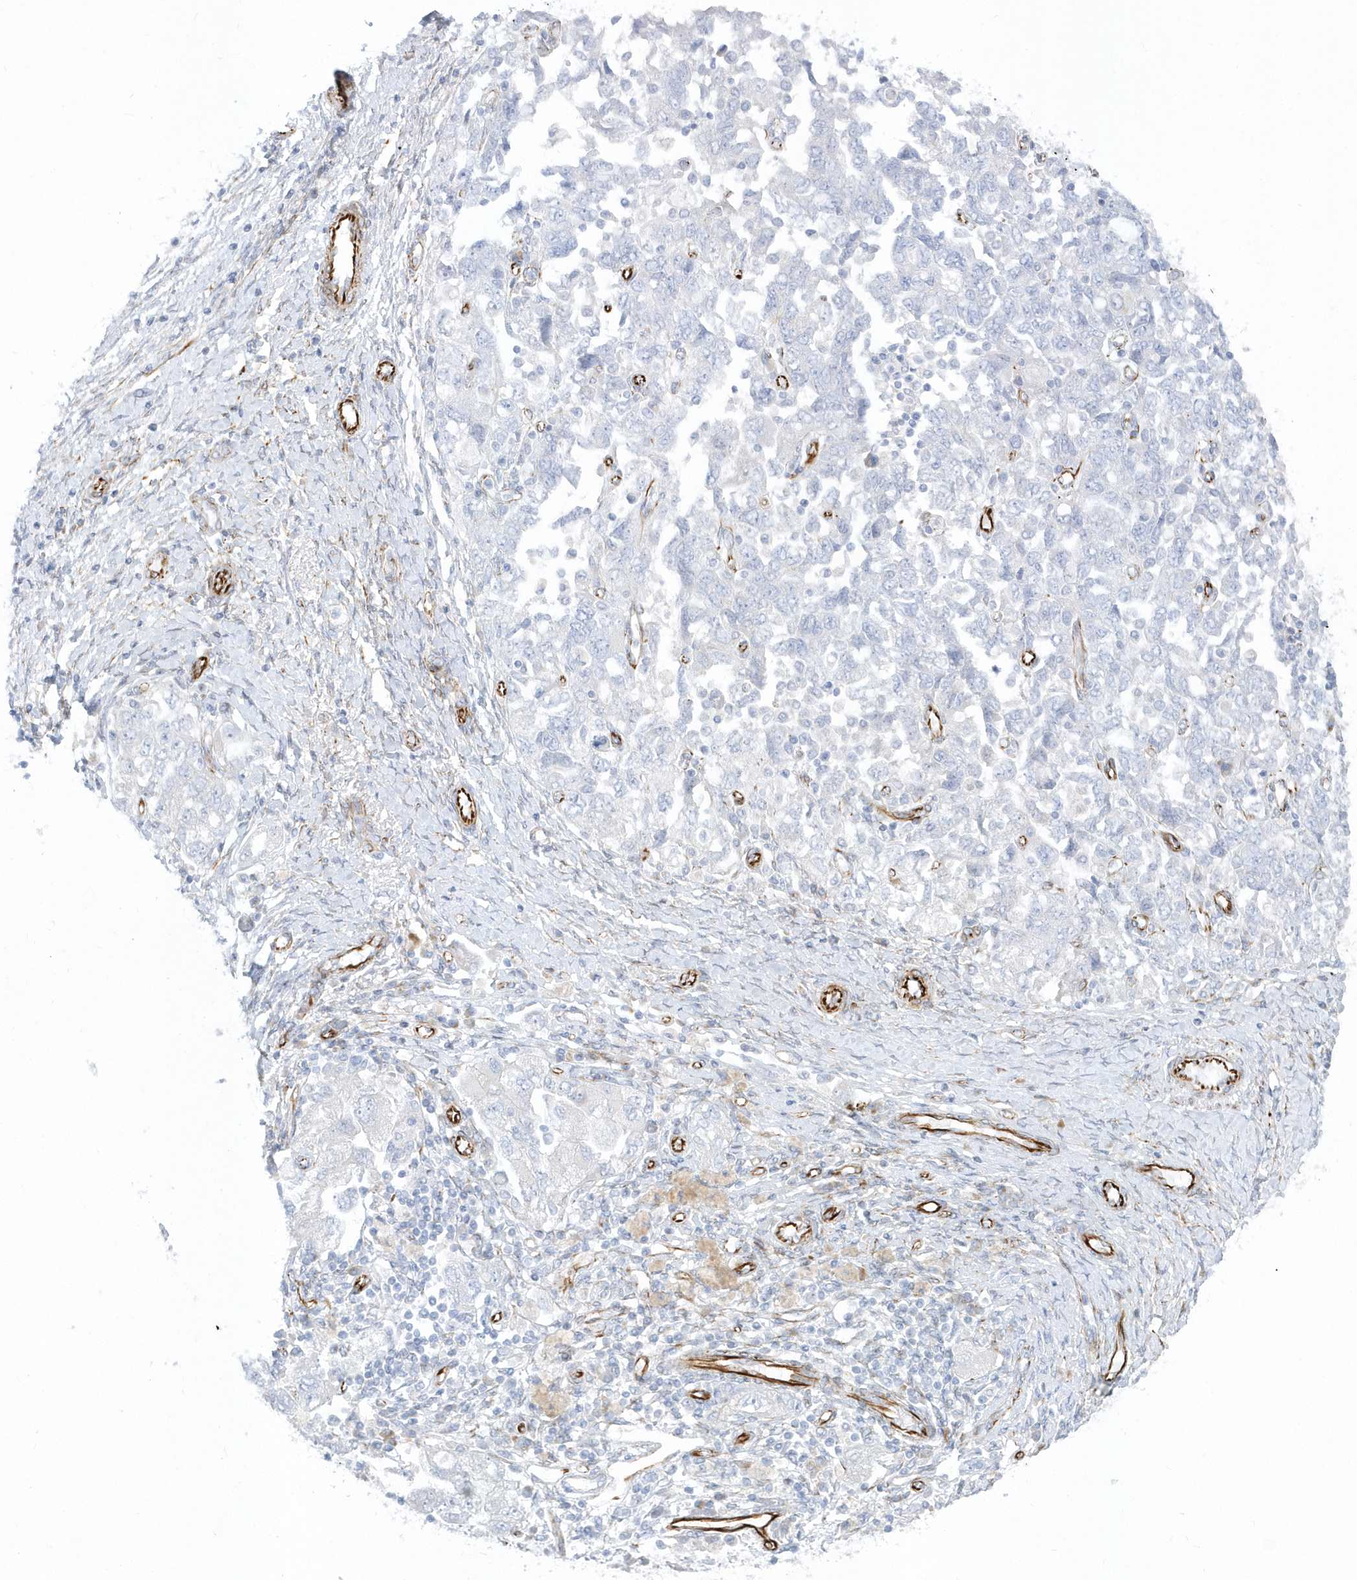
{"staining": {"intensity": "negative", "quantity": "none", "location": "none"}, "tissue": "ovarian cancer", "cell_type": "Tumor cells", "image_type": "cancer", "snomed": [{"axis": "morphology", "description": "Carcinoma, NOS"}, {"axis": "morphology", "description": "Cystadenocarcinoma, serous, NOS"}, {"axis": "topography", "description": "Ovary"}], "caption": "This is a image of IHC staining of ovarian carcinoma, which shows no positivity in tumor cells. The staining was performed using DAB to visualize the protein expression in brown, while the nuclei were stained in blue with hematoxylin (Magnification: 20x).", "gene": "PPIL6", "patient": {"sex": "female", "age": 69}}